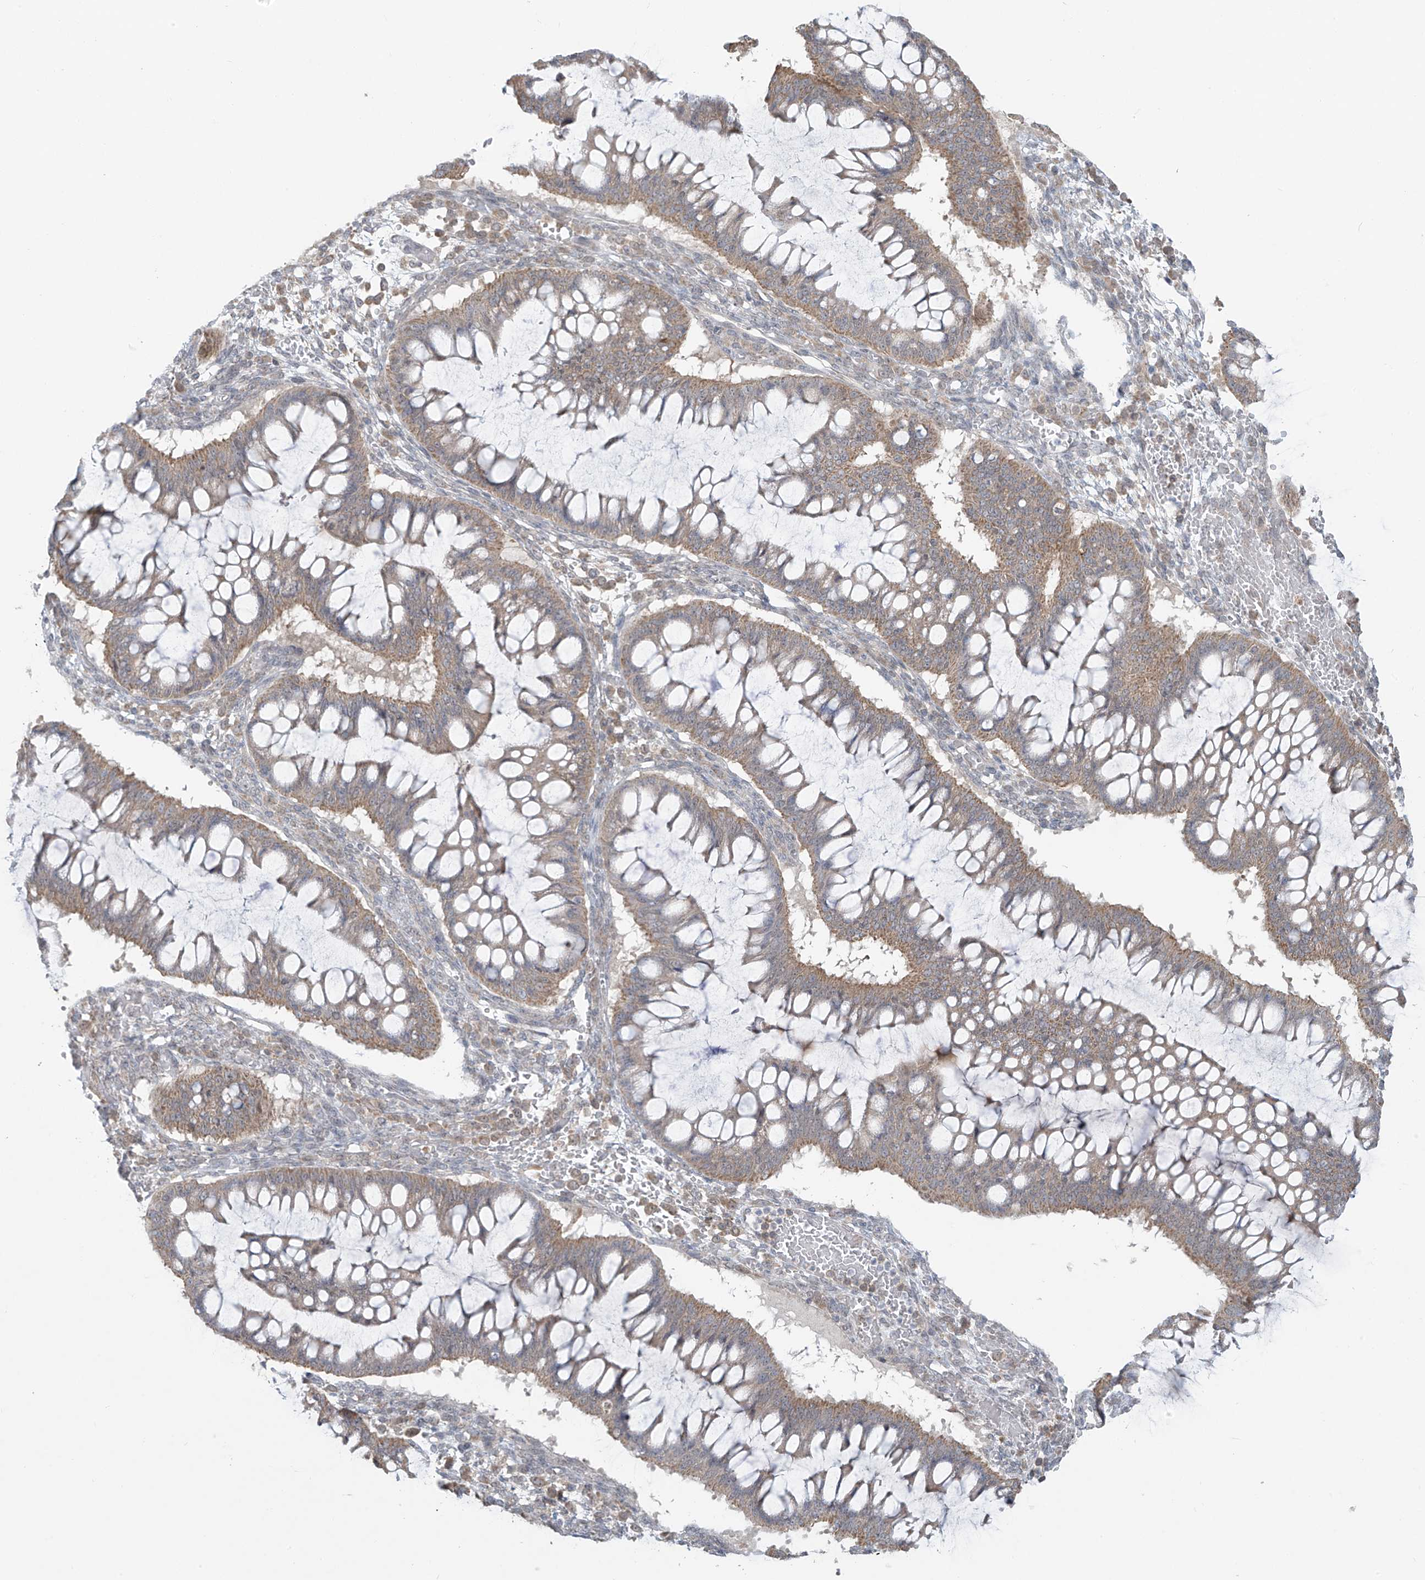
{"staining": {"intensity": "moderate", "quantity": "25%-75%", "location": "cytoplasmic/membranous"}, "tissue": "ovarian cancer", "cell_type": "Tumor cells", "image_type": "cancer", "snomed": [{"axis": "morphology", "description": "Cystadenocarcinoma, mucinous, NOS"}, {"axis": "topography", "description": "Ovary"}], "caption": "Brown immunohistochemical staining in ovarian cancer demonstrates moderate cytoplasmic/membranous expression in about 25%-75% of tumor cells.", "gene": "HDDC2", "patient": {"sex": "female", "age": 73}}